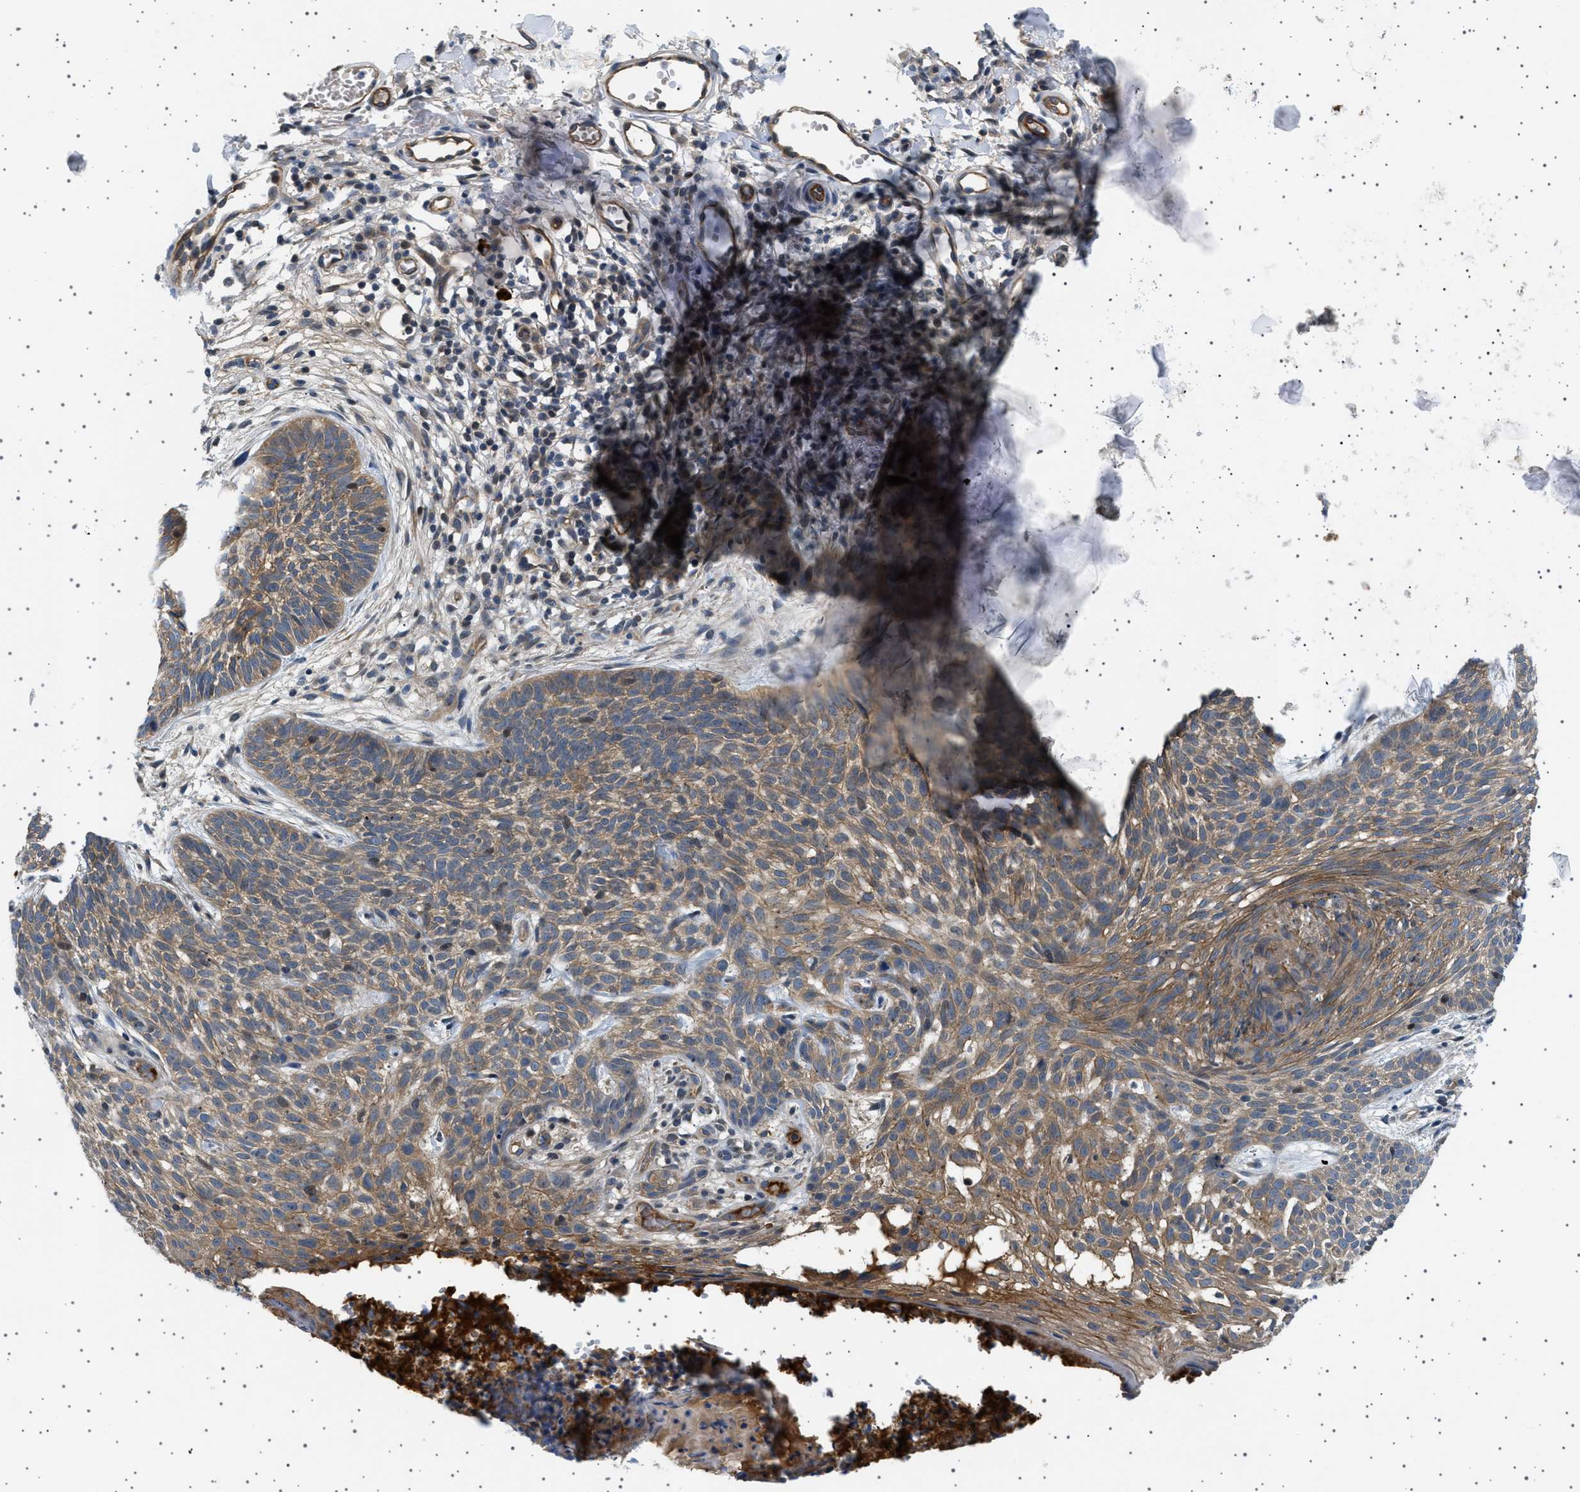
{"staining": {"intensity": "moderate", "quantity": ">75%", "location": "cytoplasmic/membranous"}, "tissue": "skin cancer", "cell_type": "Tumor cells", "image_type": "cancer", "snomed": [{"axis": "morphology", "description": "Basal cell carcinoma"}, {"axis": "topography", "description": "Skin"}], "caption": "Basal cell carcinoma (skin) stained with a protein marker shows moderate staining in tumor cells.", "gene": "PLPP6", "patient": {"sex": "female", "age": 59}}